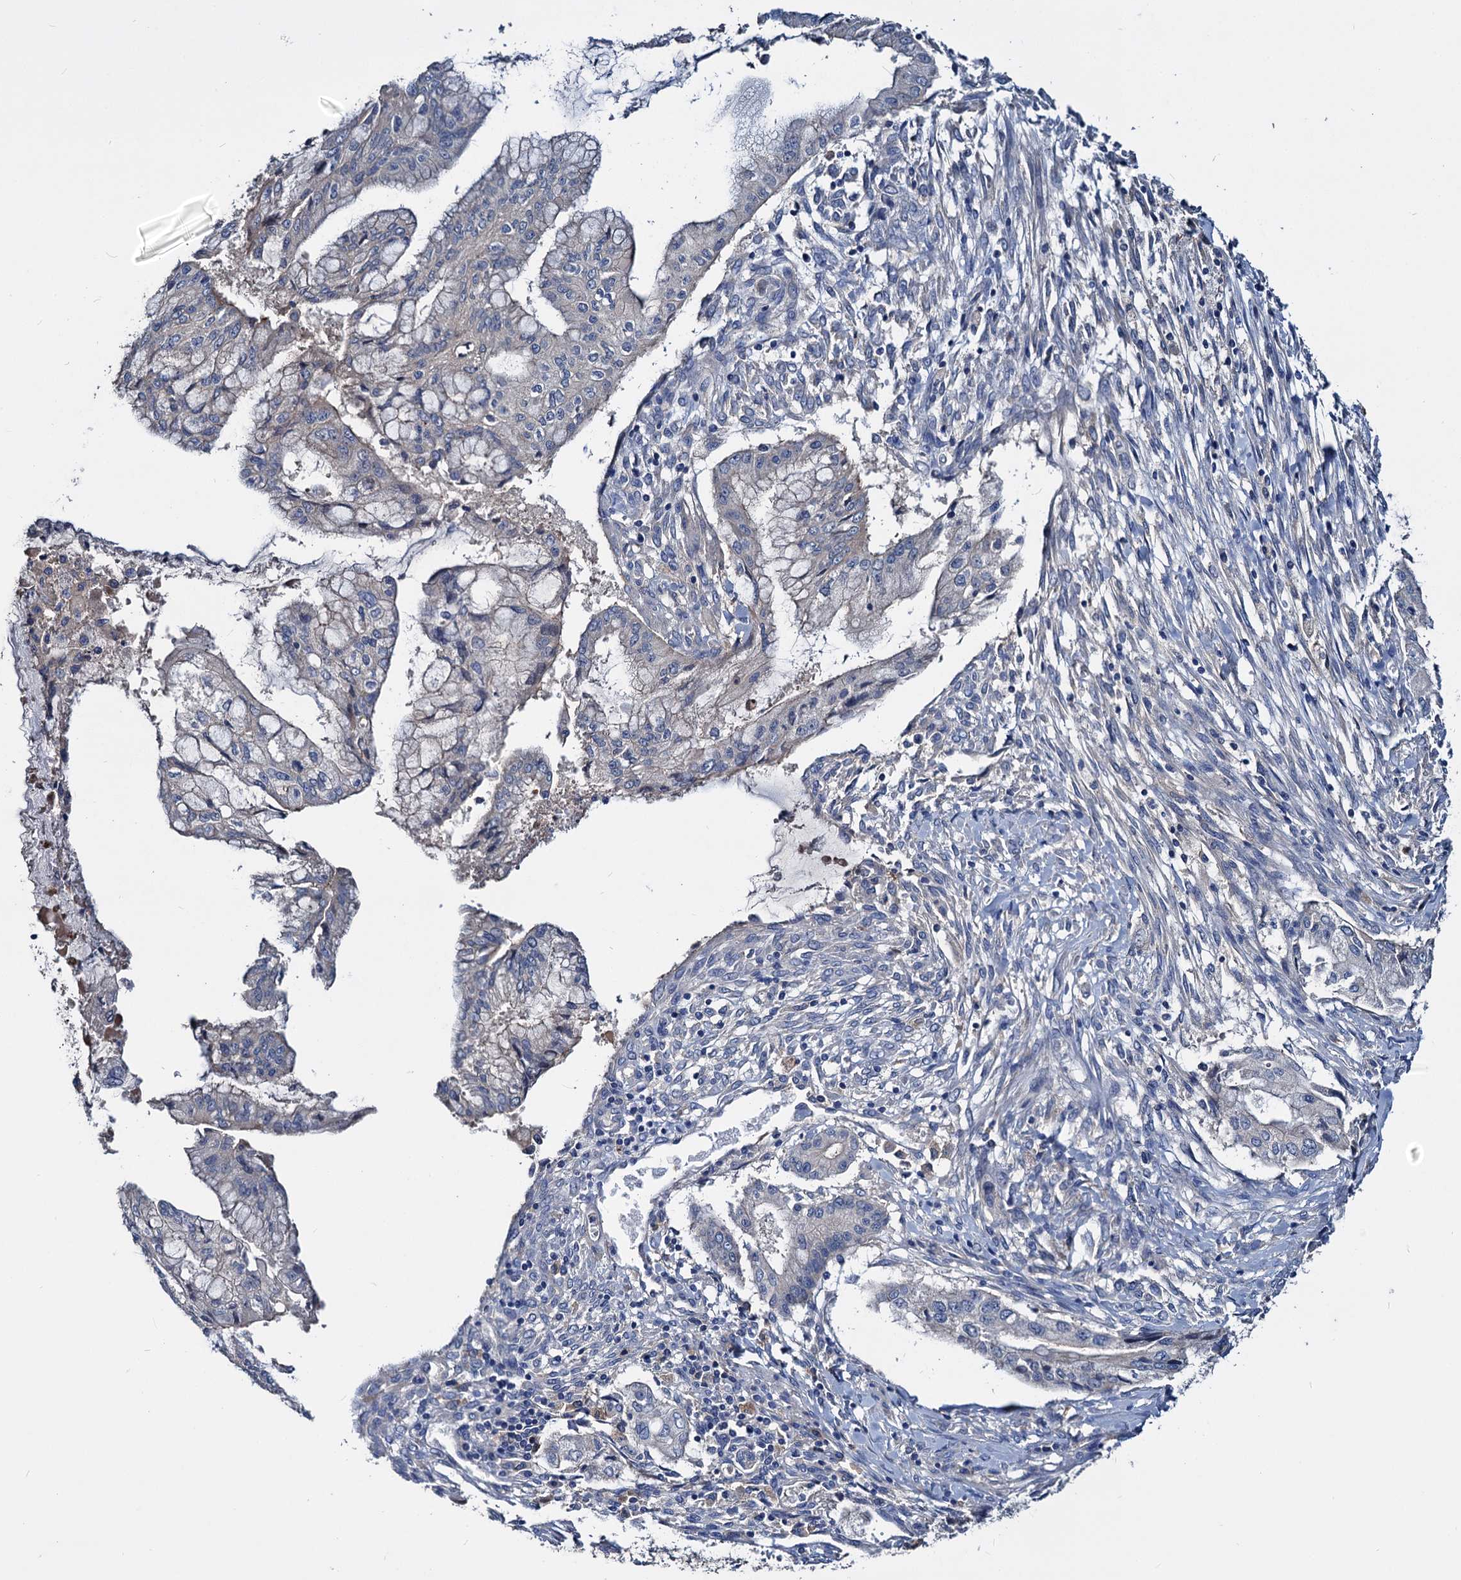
{"staining": {"intensity": "negative", "quantity": "none", "location": "none"}, "tissue": "pancreatic cancer", "cell_type": "Tumor cells", "image_type": "cancer", "snomed": [{"axis": "morphology", "description": "Adenocarcinoma, NOS"}, {"axis": "topography", "description": "Pancreas"}], "caption": "Immunohistochemistry (IHC) micrograph of neoplastic tissue: human adenocarcinoma (pancreatic) stained with DAB (3,3'-diaminobenzidine) exhibits no significant protein positivity in tumor cells. The staining is performed using DAB brown chromogen with nuclei counter-stained in using hematoxylin.", "gene": "ACY3", "patient": {"sex": "male", "age": 46}}